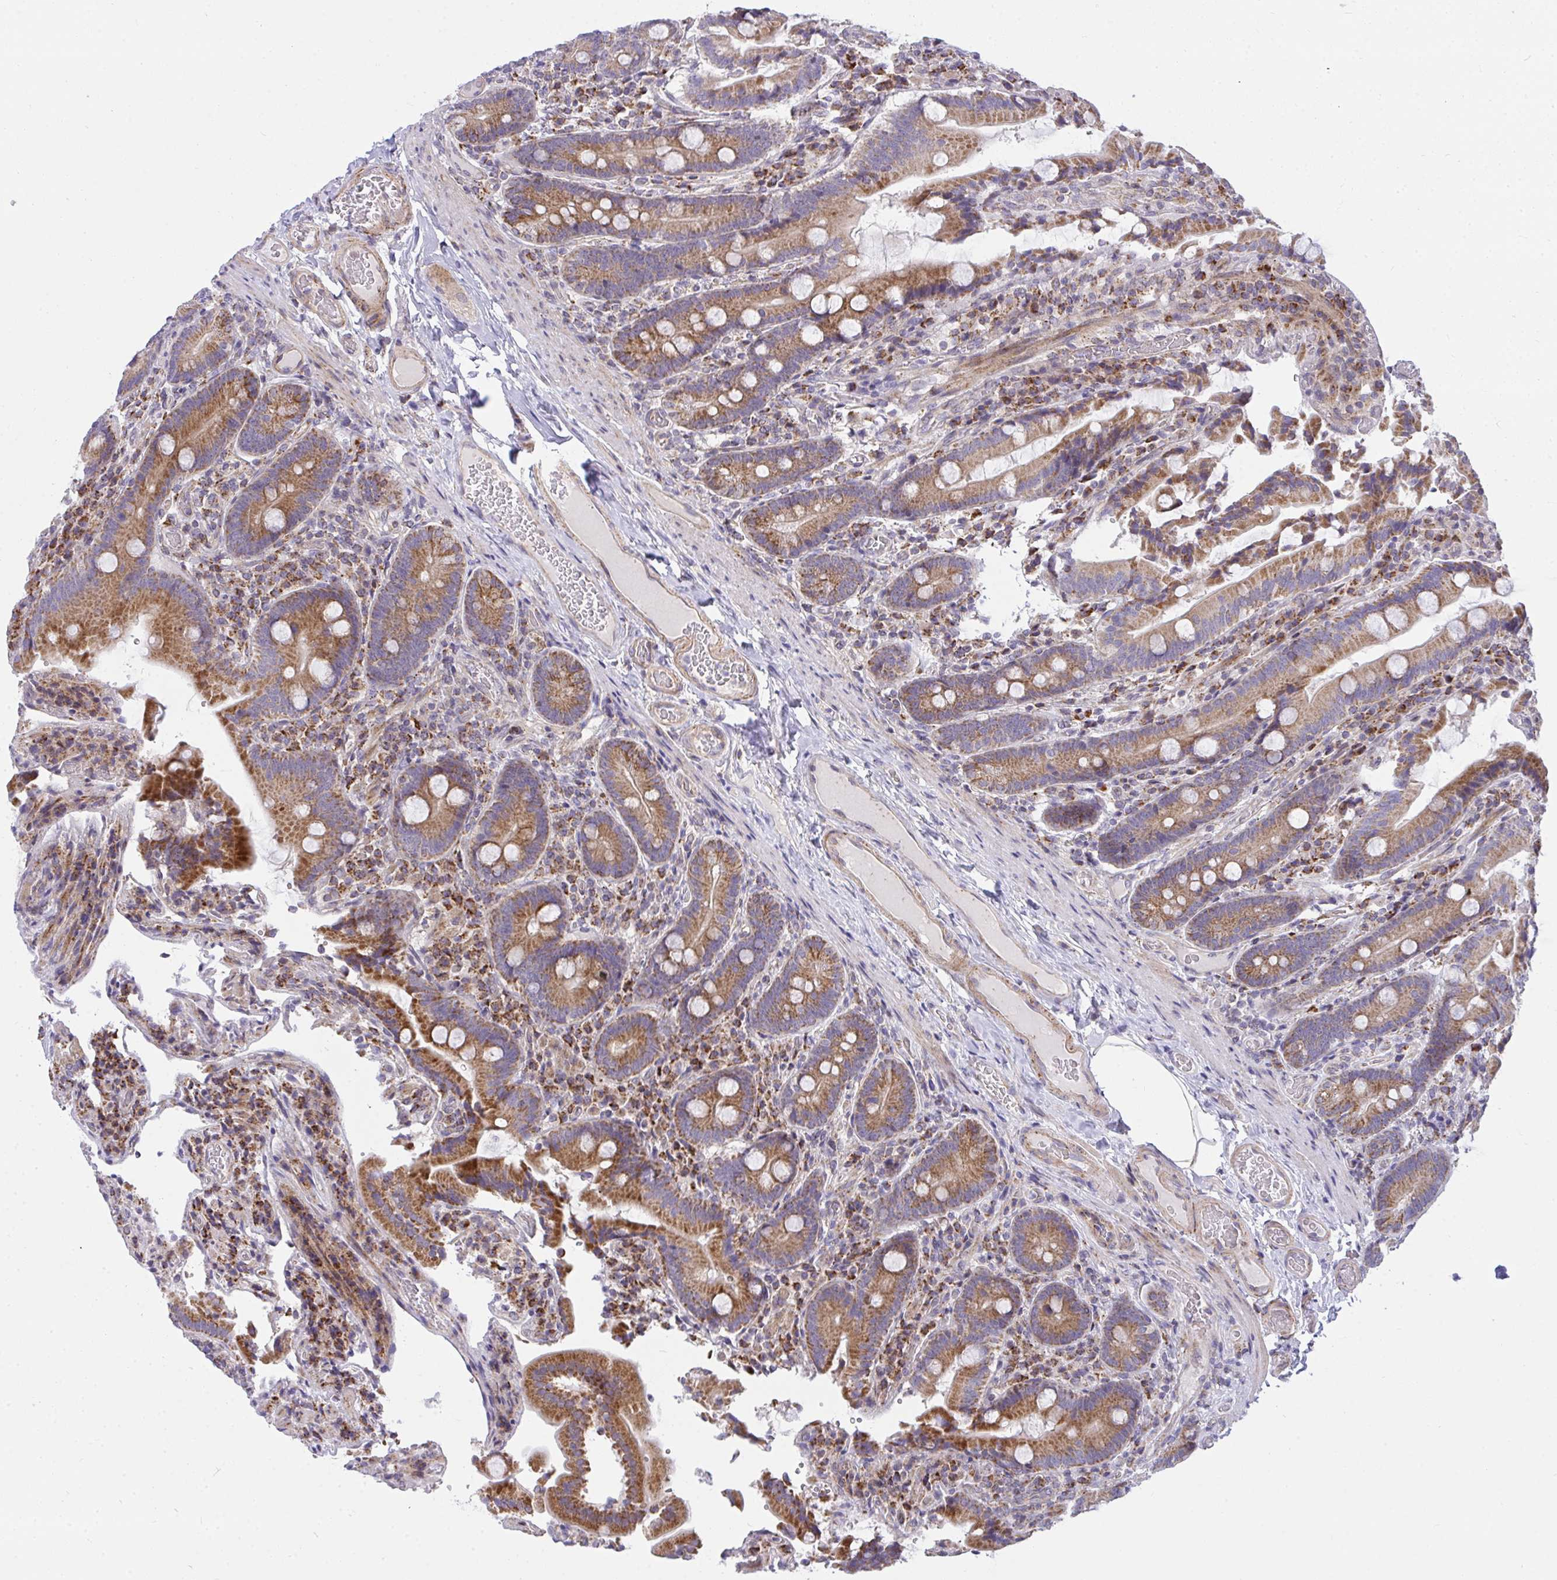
{"staining": {"intensity": "strong", "quantity": ">75%", "location": "cytoplasmic/membranous"}, "tissue": "duodenum", "cell_type": "Glandular cells", "image_type": "normal", "snomed": [{"axis": "morphology", "description": "Normal tissue, NOS"}, {"axis": "topography", "description": "Duodenum"}], "caption": "Unremarkable duodenum reveals strong cytoplasmic/membranous positivity in approximately >75% of glandular cells (Brightfield microscopy of DAB IHC at high magnification)..", "gene": "SRRM4", "patient": {"sex": "female", "age": 62}}